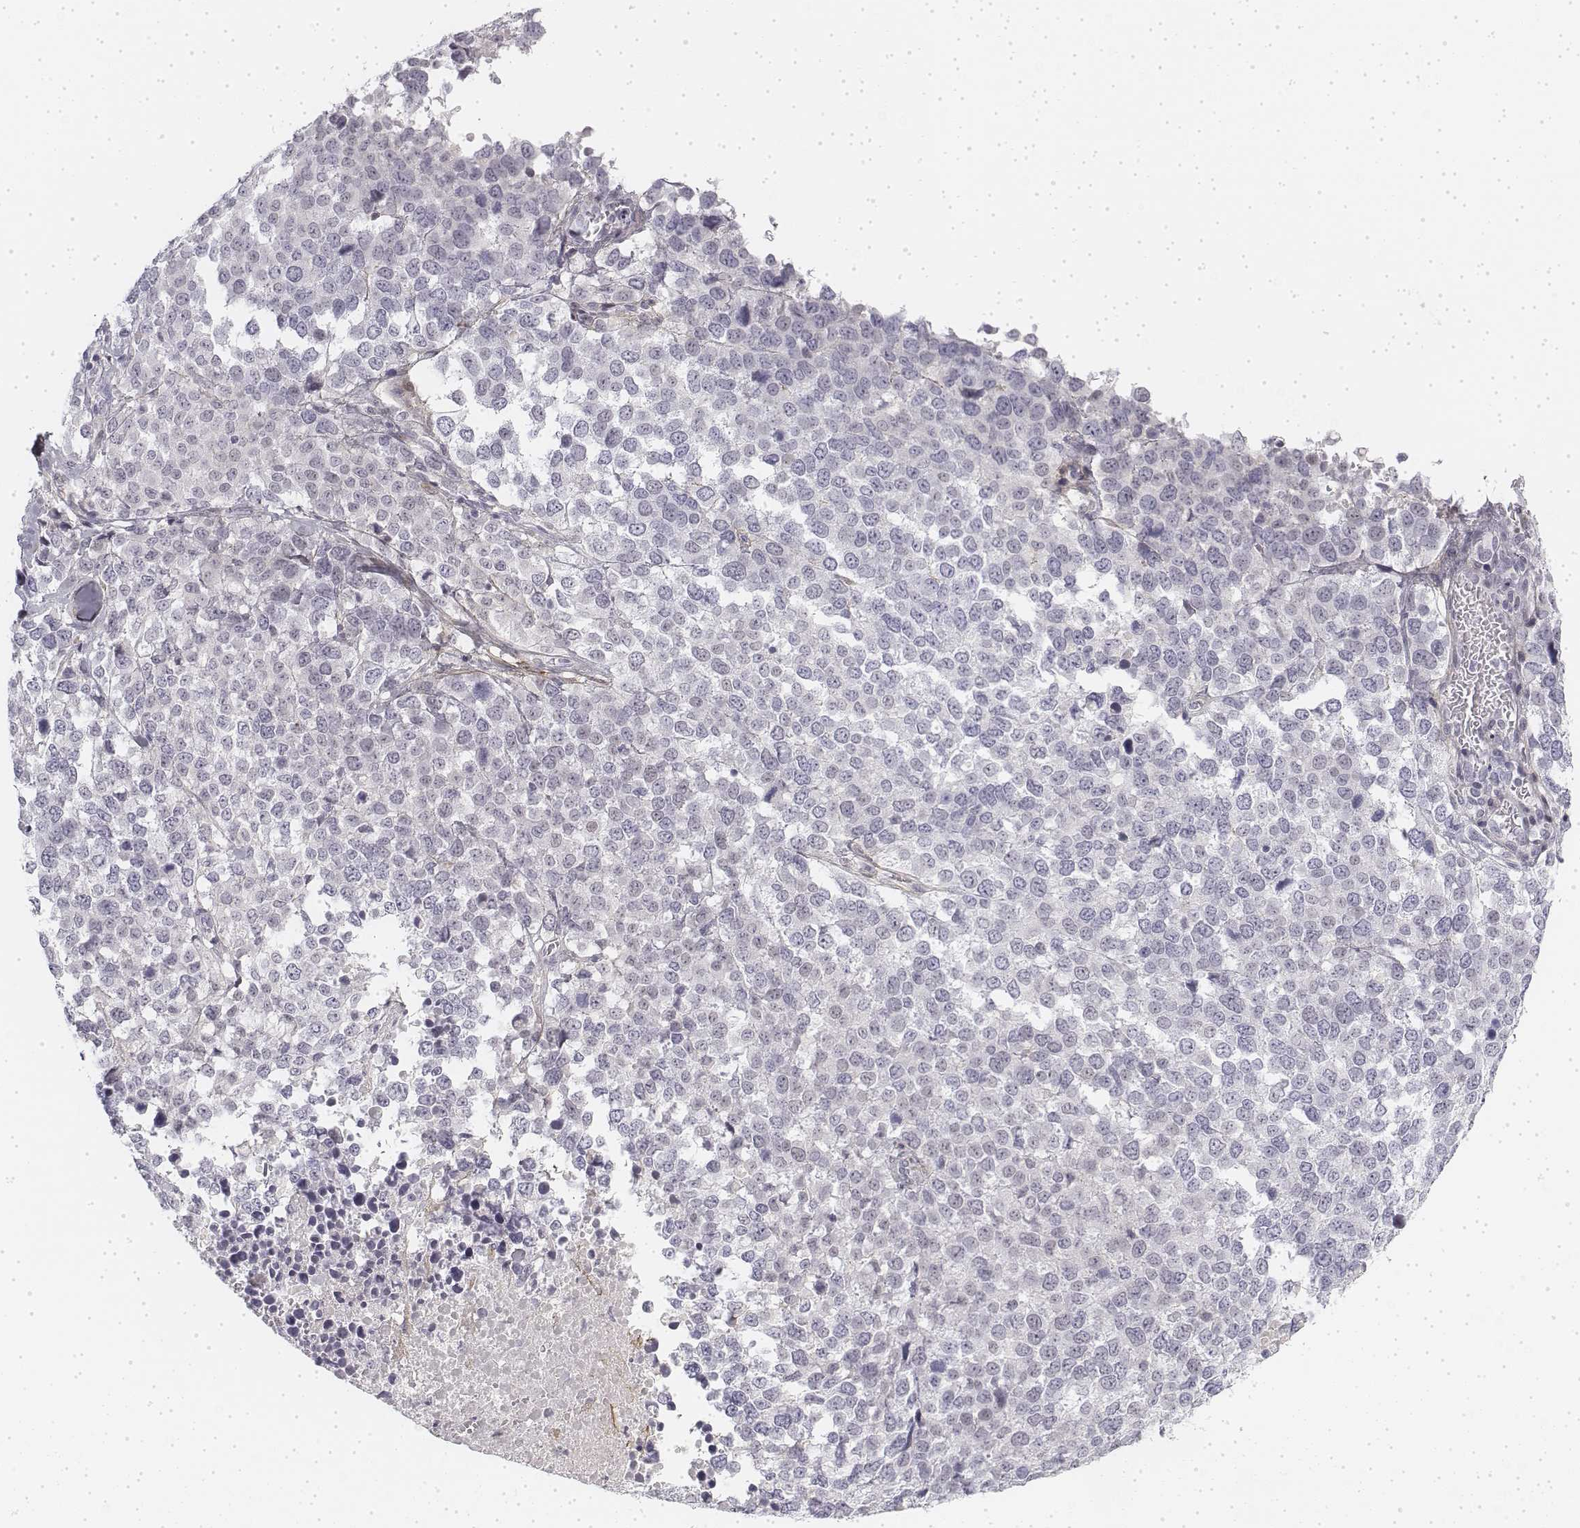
{"staining": {"intensity": "negative", "quantity": "none", "location": "none"}, "tissue": "melanoma", "cell_type": "Tumor cells", "image_type": "cancer", "snomed": [{"axis": "morphology", "description": "Malignant melanoma, Metastatic site"}, {"axis": "topography", "description": "Skin"}], "caption": "Tumor cells show no significant positivity in malignant melanoma (metastatic site).", "gene": "KRT84", "patient": {"sex": "male", "age": 84}}